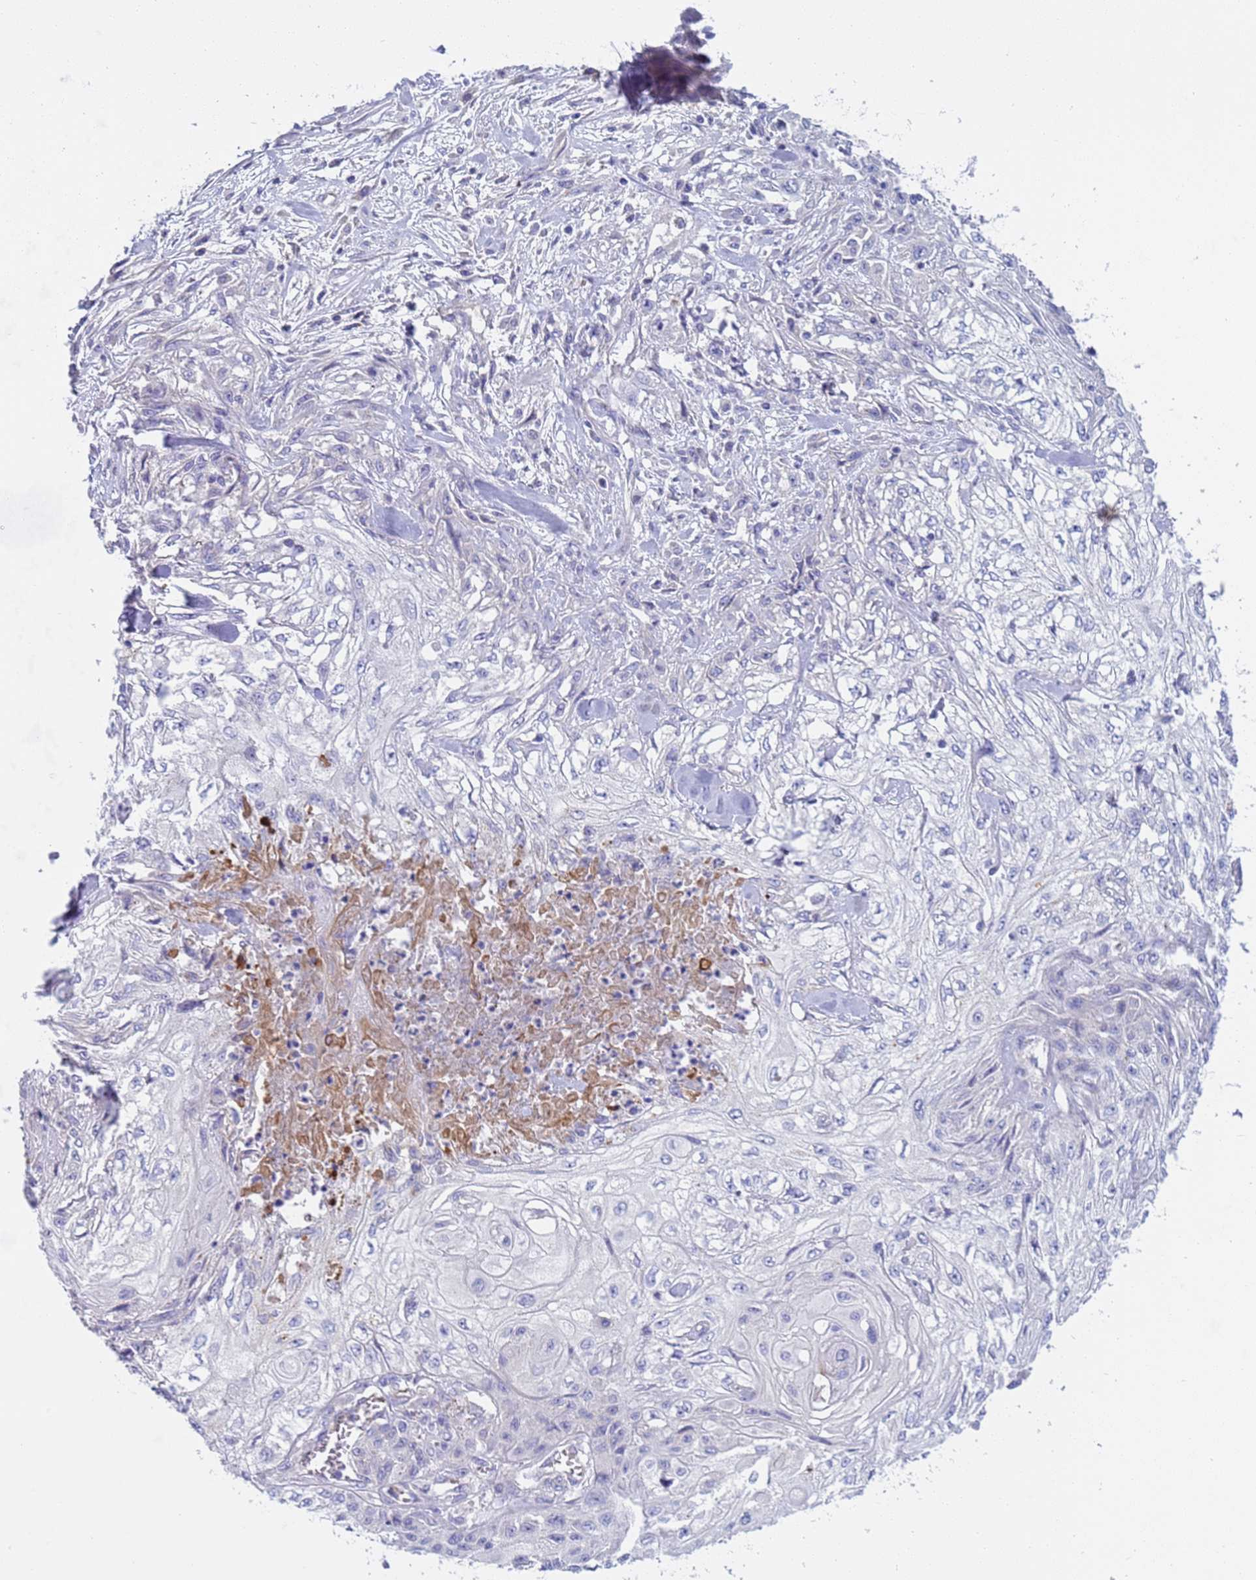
{"staining": {"intensity": "negative", "quantity": "none", "location": "none"}, "tissue": "skin cancer", "cell_type": "Tumor cells", "image_type": "cancer", "snomed": [{"axis": "morphology", "description": "Squamous cell carcinoma, NOS"}, {"axis": "morphology", "description": "Squamous cell carcinoma, metastatic, NOS"}, {"axis": "topography", "description": "Skin"}, {"axis": "topography", "description": "Lymph node"}], "caption": "High power microscopy histopathology image of an immunohistochemistry (IHC) image of skin metastatic squamous cell carcinoma, revealing no significant staining in tumor cells.", "gene": "C4orf46", "patient": {"sex": "male", "age": 75}}